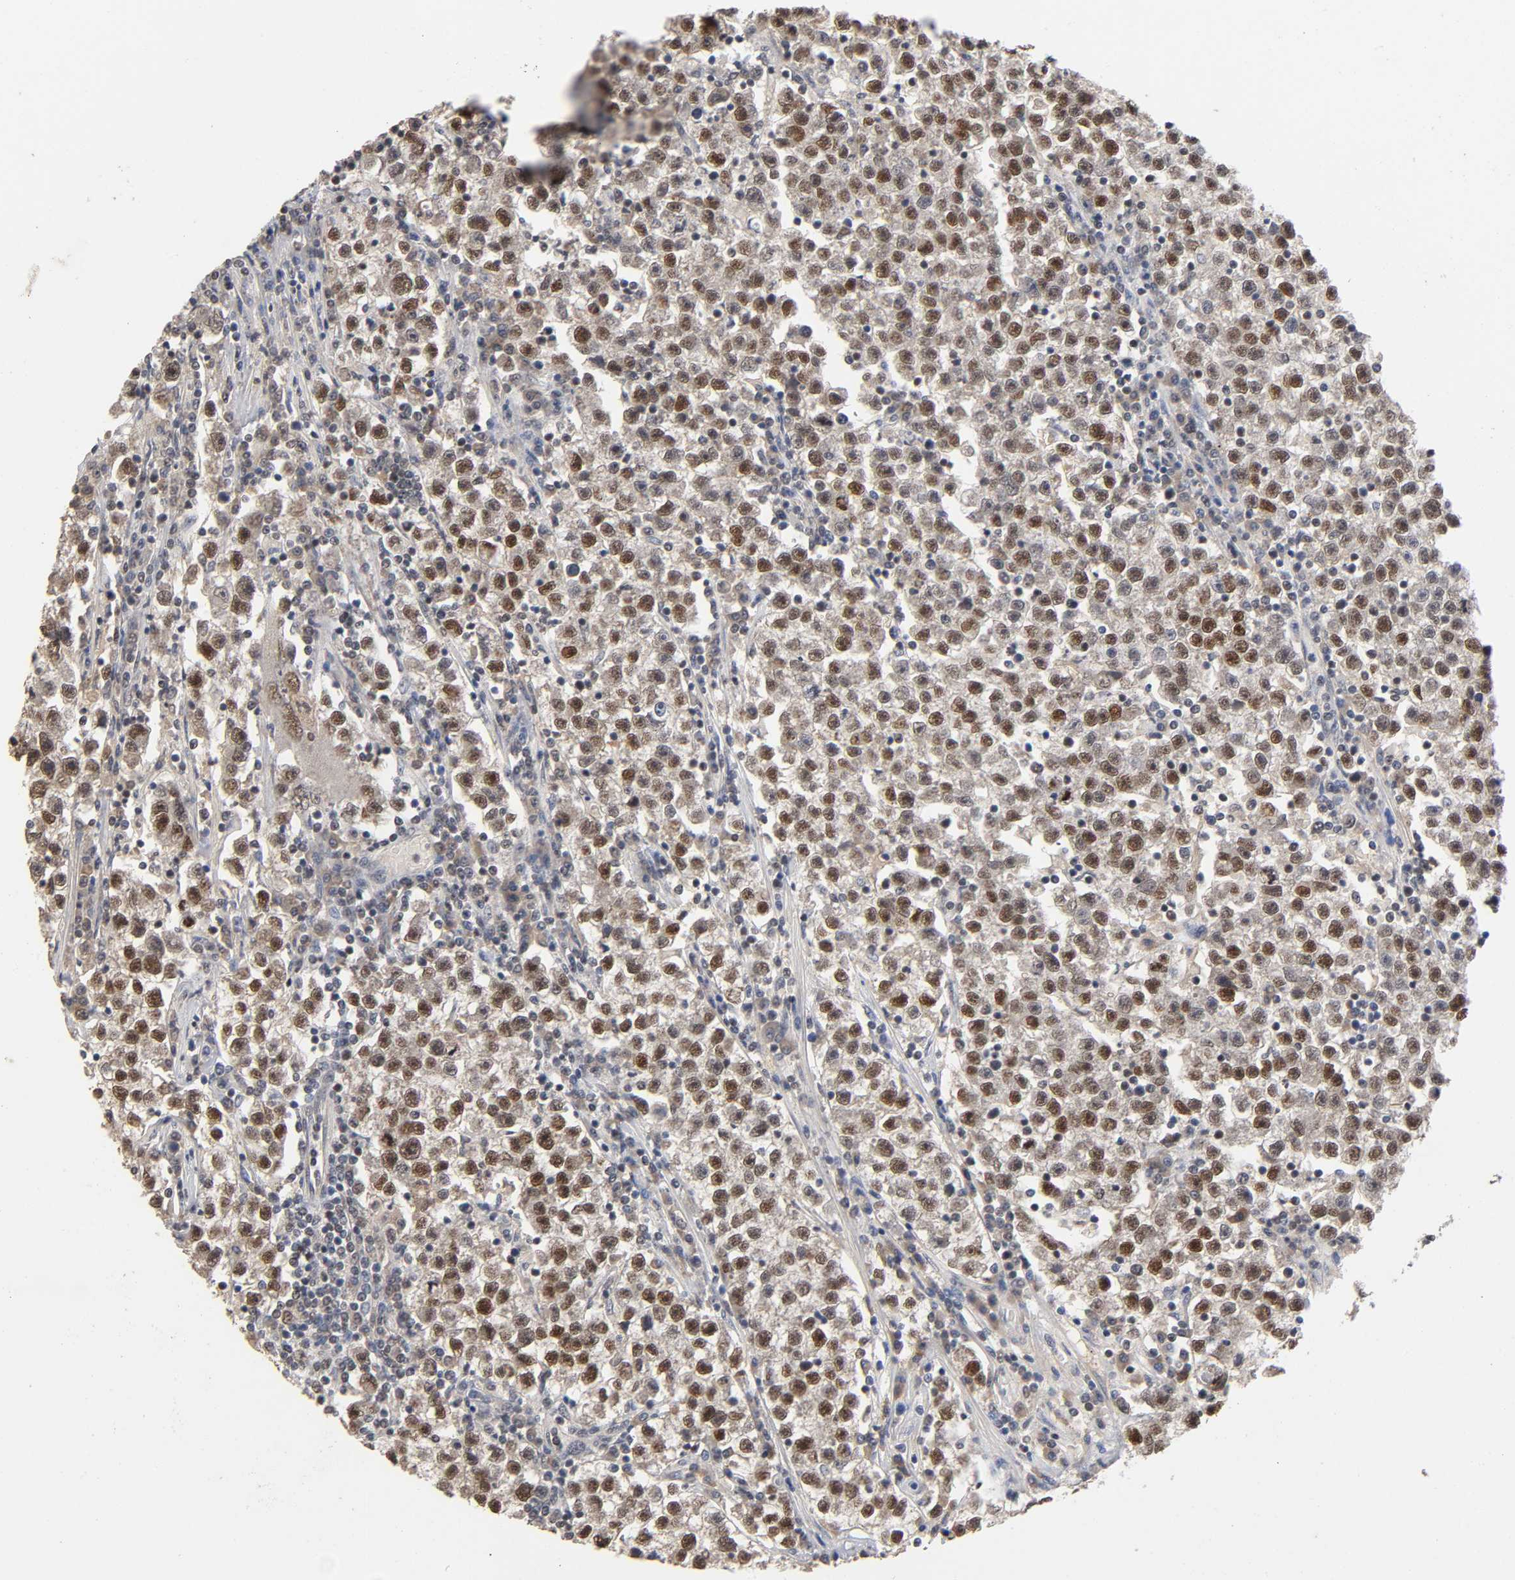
{"staining": {"intensity": "strong", "quantity": "25%-75%", "location": "cytoplasmic/membranous,nuclear"}, "tissue": "testis cancer", "cell_type": "Tumor cells", "image_type": "cancer", "snomed": [{"axis": "morphology", "description": "Seminoma, NOS"}, {"axis": "topography", "description": "Testis"}], "caption": "Immunohistochemical staining of seminoma (testis) exhibits high levels of strong cytoplasmic/membranous and nuclear protein positivity in approximately 25%-75% of tumor cells. (IHC, brightfield microscopy, high magnification).", "gene": "ZNF384", "patient": {"sex": "male", "age": 22}}